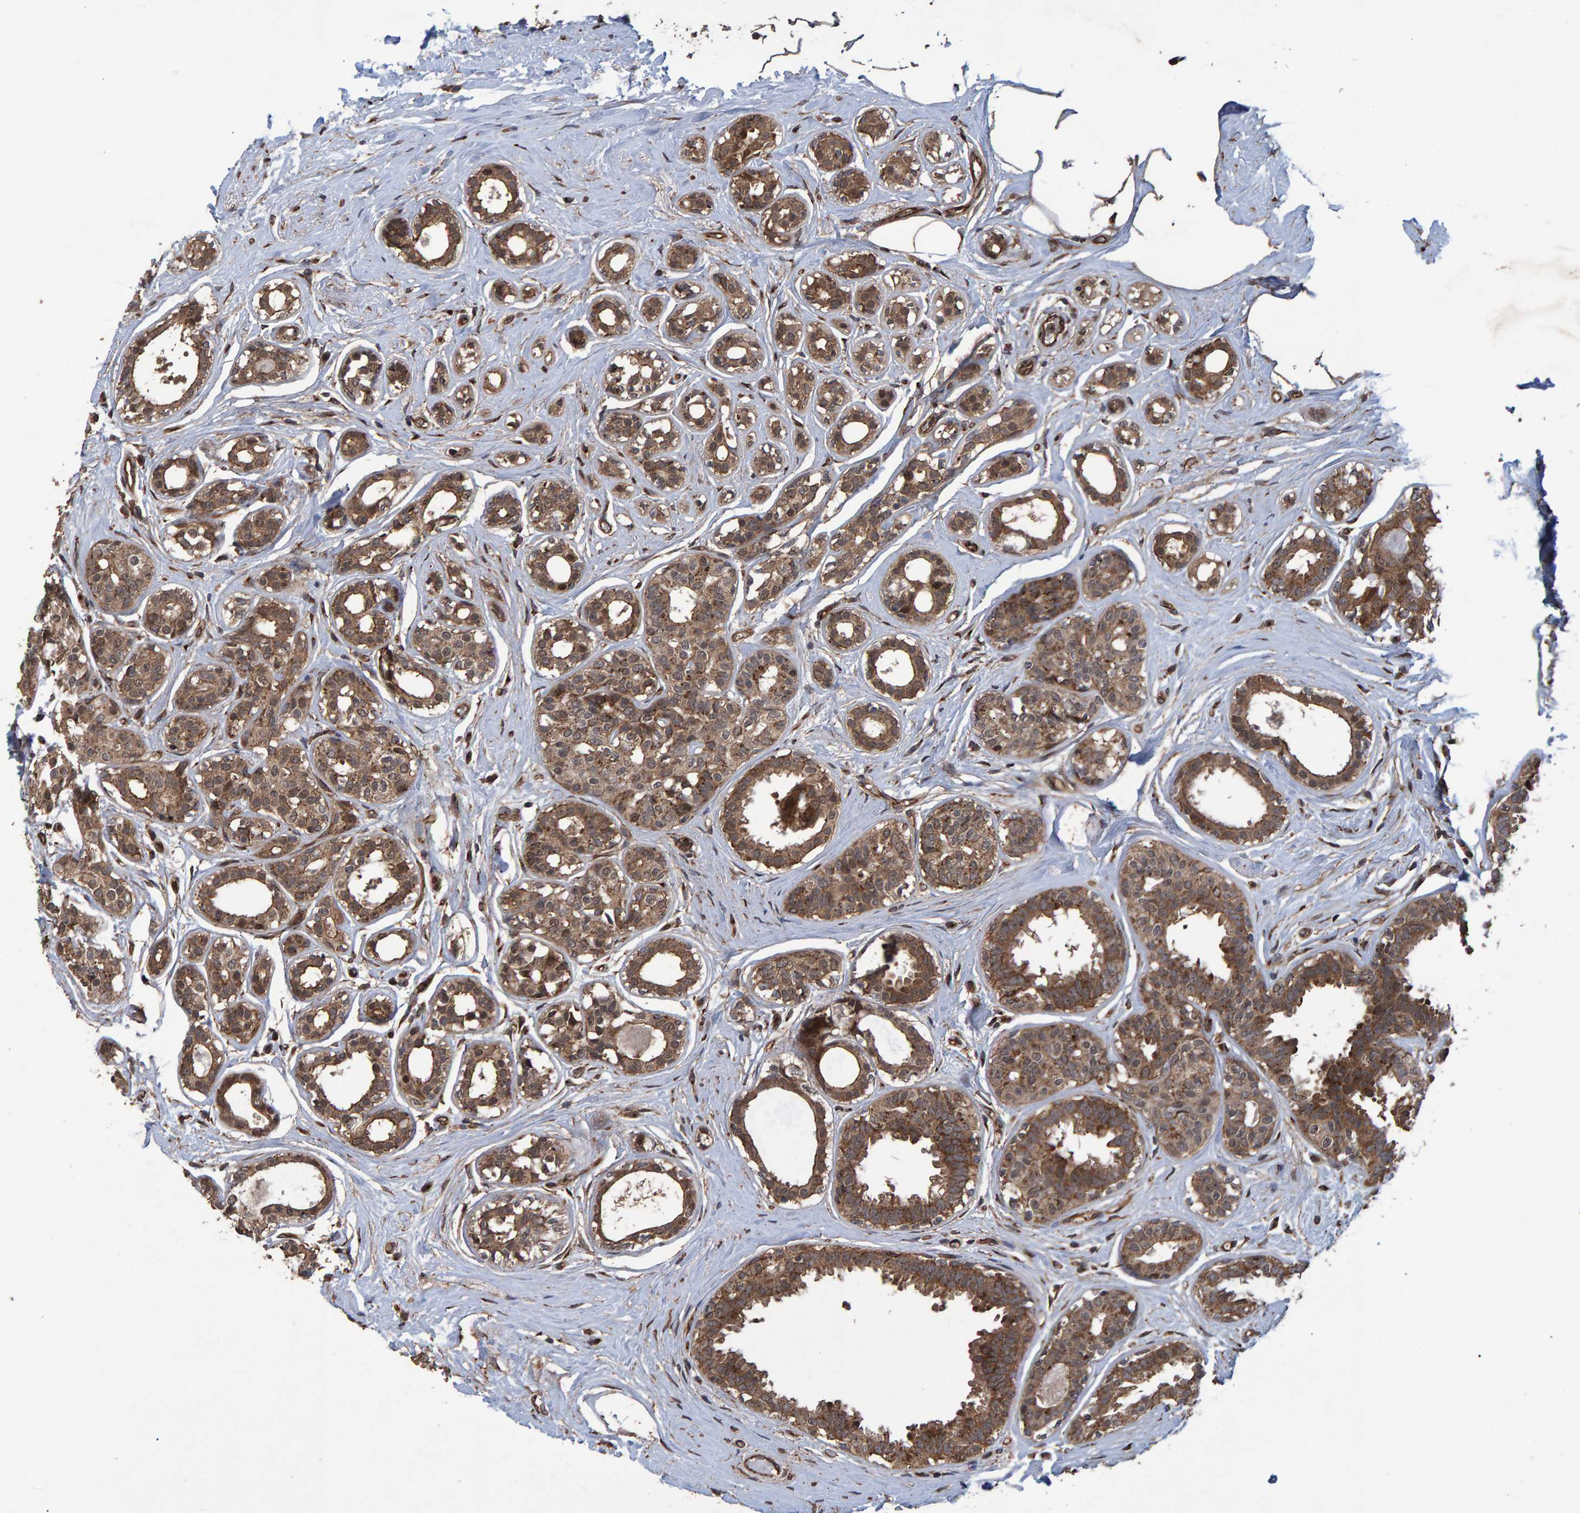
{"staining": {"intensity": "strong", "quantity": ">75%", "location": "cytoplasmic/membranous"}, "tissue": "breast cancer", "cell_type": "Tumor cells", "image_type": "cancer", "snomed": [{"axis": "morphology", "description": "Duct carcinoma"}, {"axis": "topography", "description": "Breast"}], "caption": "Brown immunohistochemical staining in infiltrating ductal carcinoma (breast) reveals strong cytoplasmic/membranous staining in about >75% of tumor cells.", "gene": "TRIM68", "patient": {"sex": "female", "age": 55}}